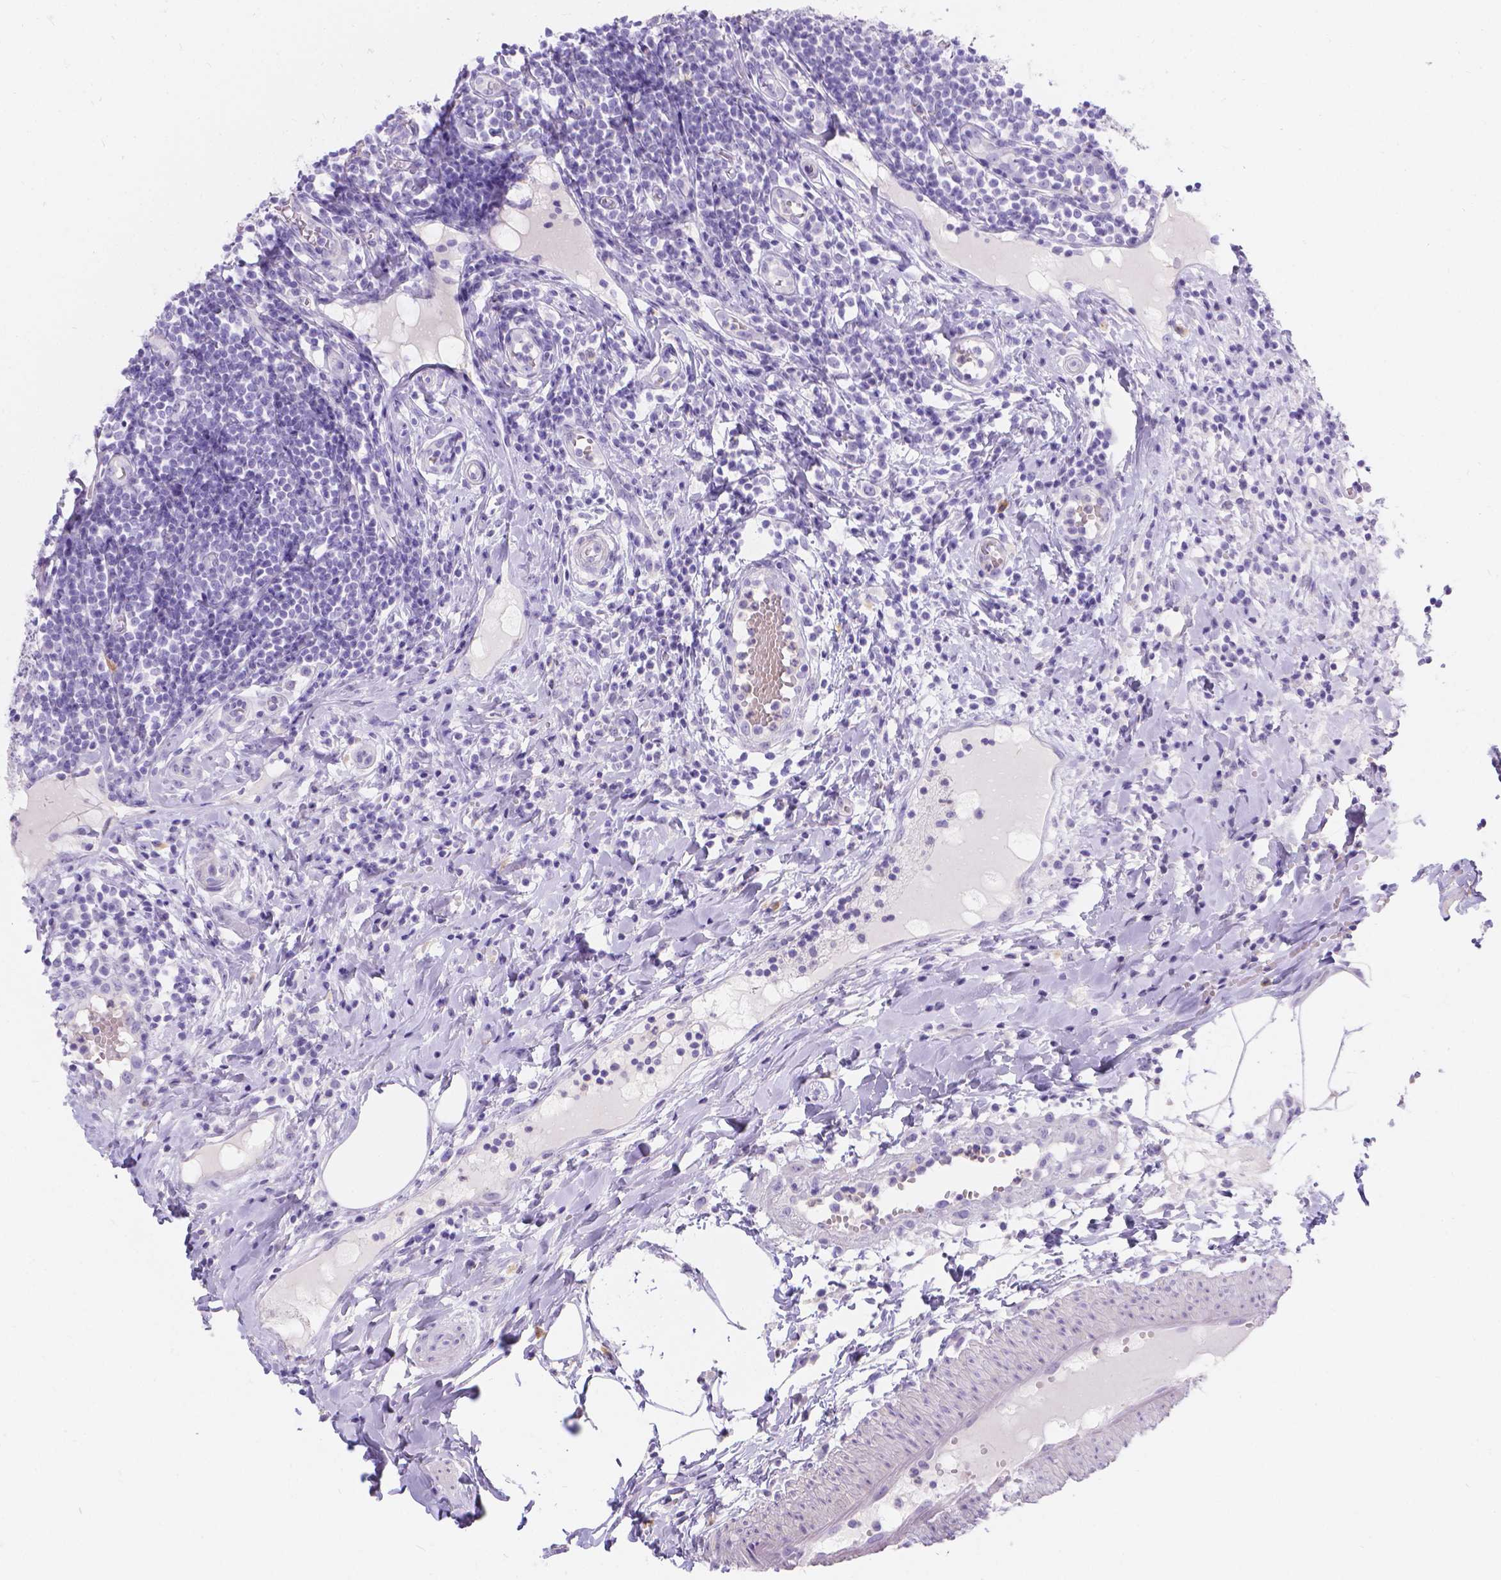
{"staining": {"intensity": "negative", "quantity": "none", "location": "none"}, "tissue": "appendix", "cell_type": "Glandular cells", "image_type": "normal", "snomed": [{"axis": "morphology", "description": "Normal tissue, NOS"}, {"axis": "morphology", "description": "Inflammation, NOS"}, {"axis": "topography", "description": "Appendix"}], "caption": "Appendix stained for a protein using immunohistochemistry (IHC) reveals no expression glandular cells.", "gene": "GNRHR", "patient": {"sex": "male", "age": 16}}